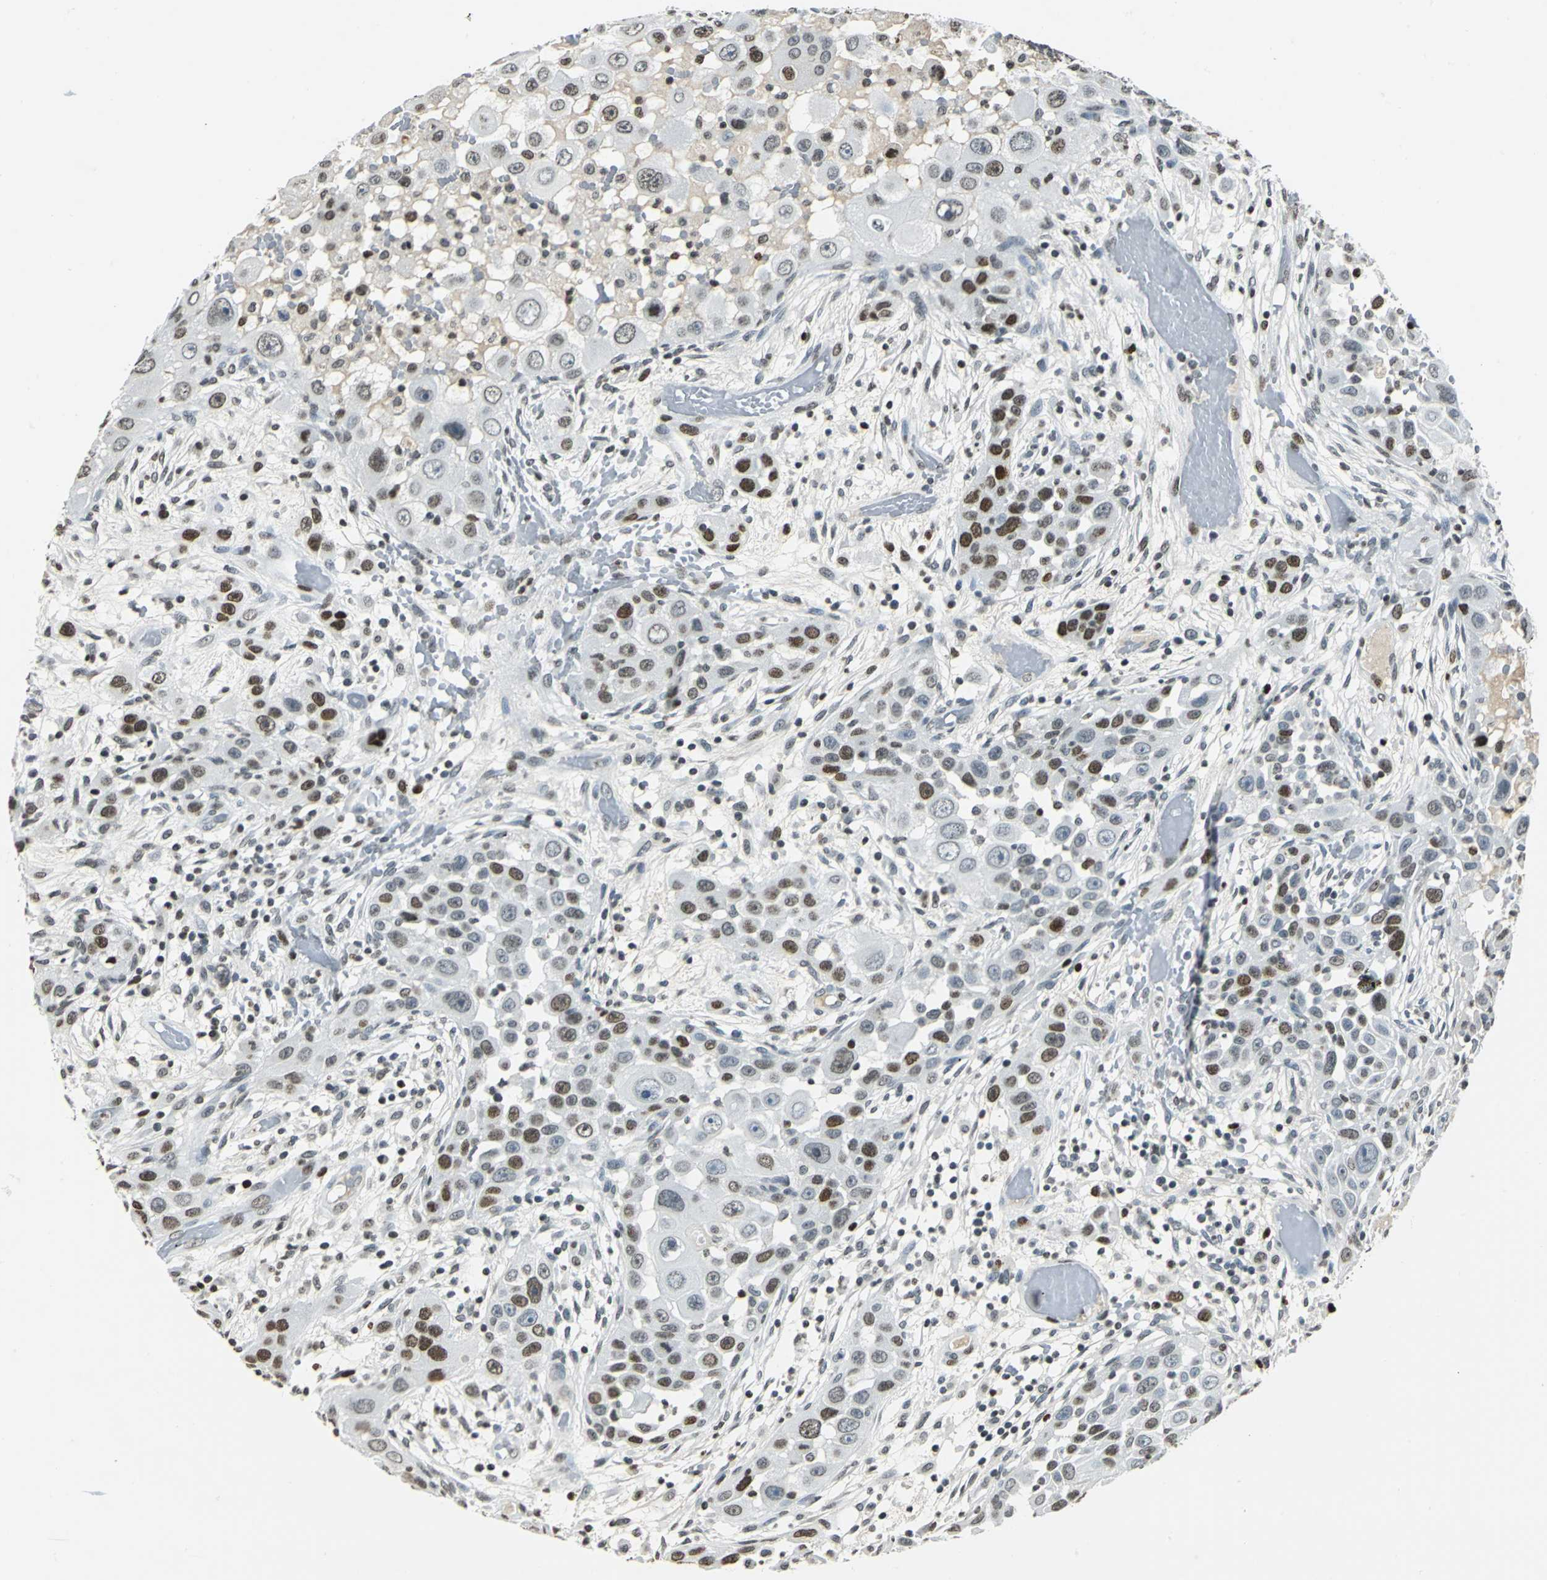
{"staining": {"intensity": "strong", "quantity": "<25%", "location": "nuclear"}, "tissue": "head and neck cancer", "cell_type": "Tumor cells", "image_type": "cancer", "snomed": [{"axis": "morphology", "description": "Carcinoma, NOS"}, {"axis": "topography", "description": "Head-Neck"}], "caption": "Carcinoma (head and neck) stained with a protein marker demonstrates strong staining in tumor cells.", "gene": "MCM4", "patient": {"sex": "male", "age": 87}}